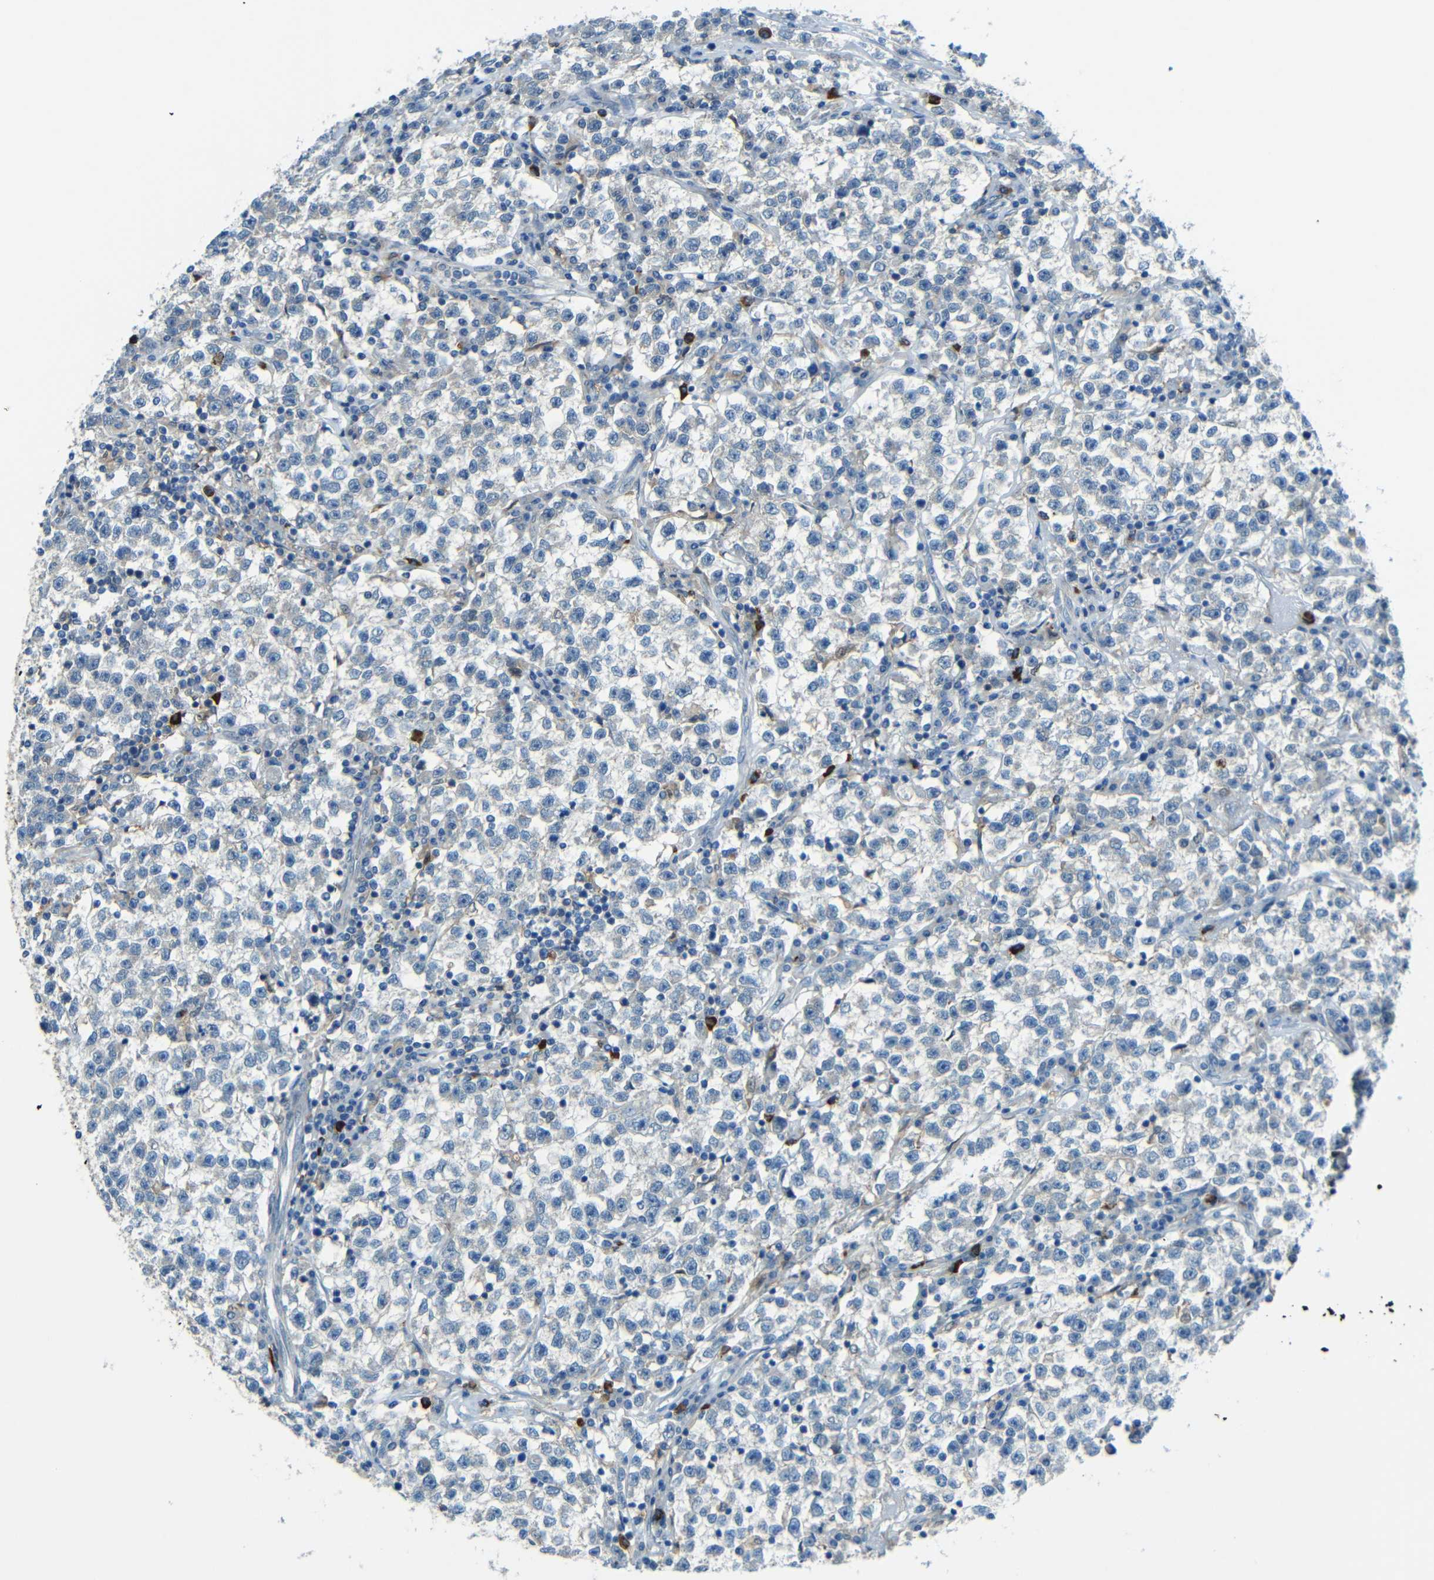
{"staining": {"intensity": "negative", "quantity": "none", "location": "none"}, "tissue": "testis cancer", "cell_type": "Tumor cells", "image_type": "cancer", "snomed": [{"axis": "morphology", "description": "Seminoma, NOS"}, {"axis": "topography", "description": "Testis"}], "caption": "This is an immunohistochemistry (IHC) histopathology image of testis cancer. There is no staining in tumor cells.", "gene": "CYP26B1", "patient": {"sex": "male", "age": 22}}